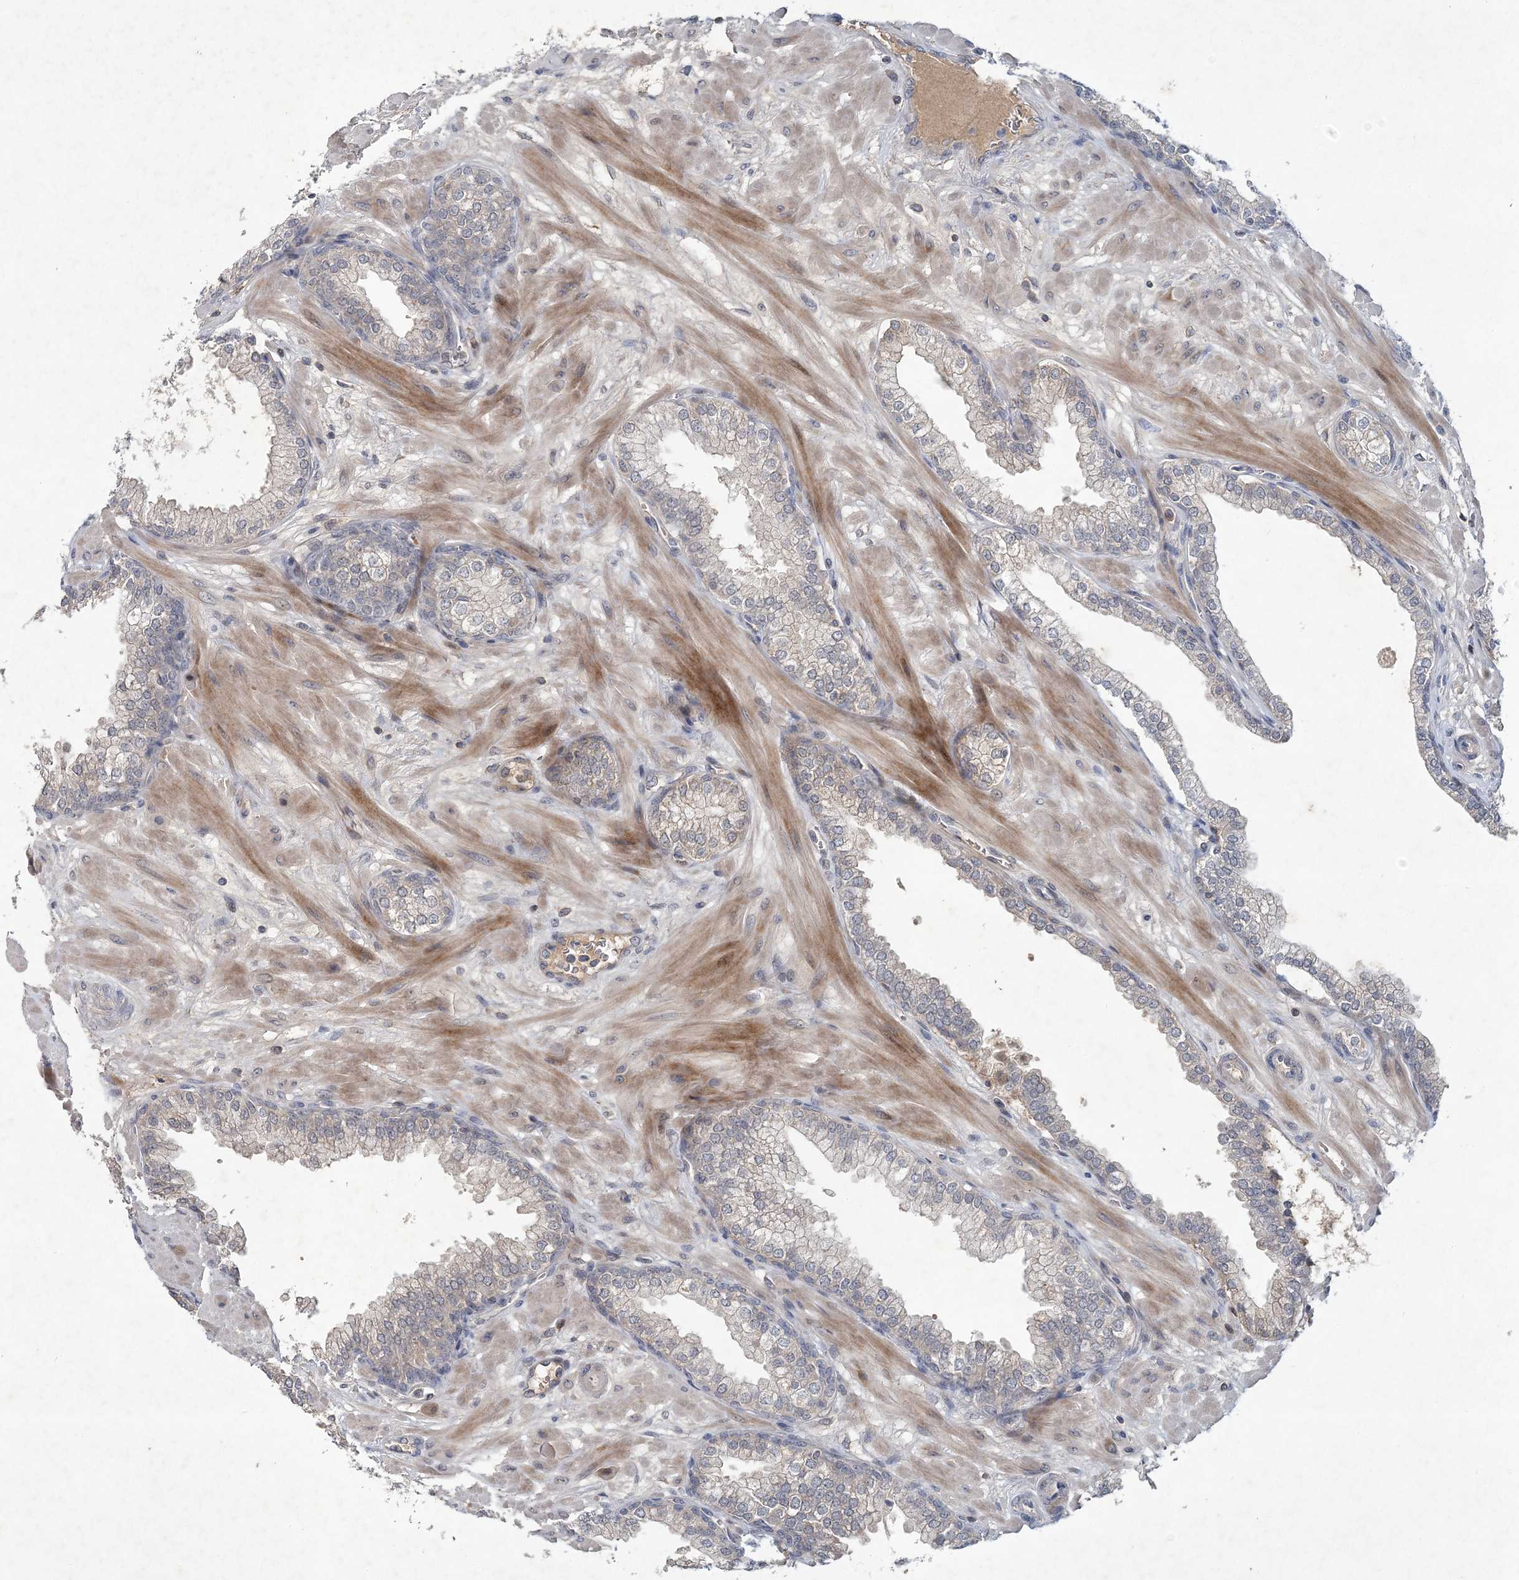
{"staining": {"intensity": "negative", "quantity": "none", "location": "none"}, "tissue": "prostate", "cell_type": "Glandular cells", "image_type": "normal", "snomed": [{"axis": "morphology", "description": "Normal tissue, NOS"}, {"axis": "morphology", "description": "Urothelial carcinoma, Low grade"}, {"axis": "topography", "description": "Urinary bladder"}, {"axis": "topography", "description": "Prostate"}], "caption": "Benign prostate was stained to show a protein in brown. There is no significant expression in glandular cells. (Stains: DAB (3,3'-diaminobenzidine) immunohistochemistry (IHC) with hematoxylin counter stain, Microscopy: brightfield microscopy at high magnification).", "gene": "RNF25", "patient": {"sex": "male", "age": 60}}